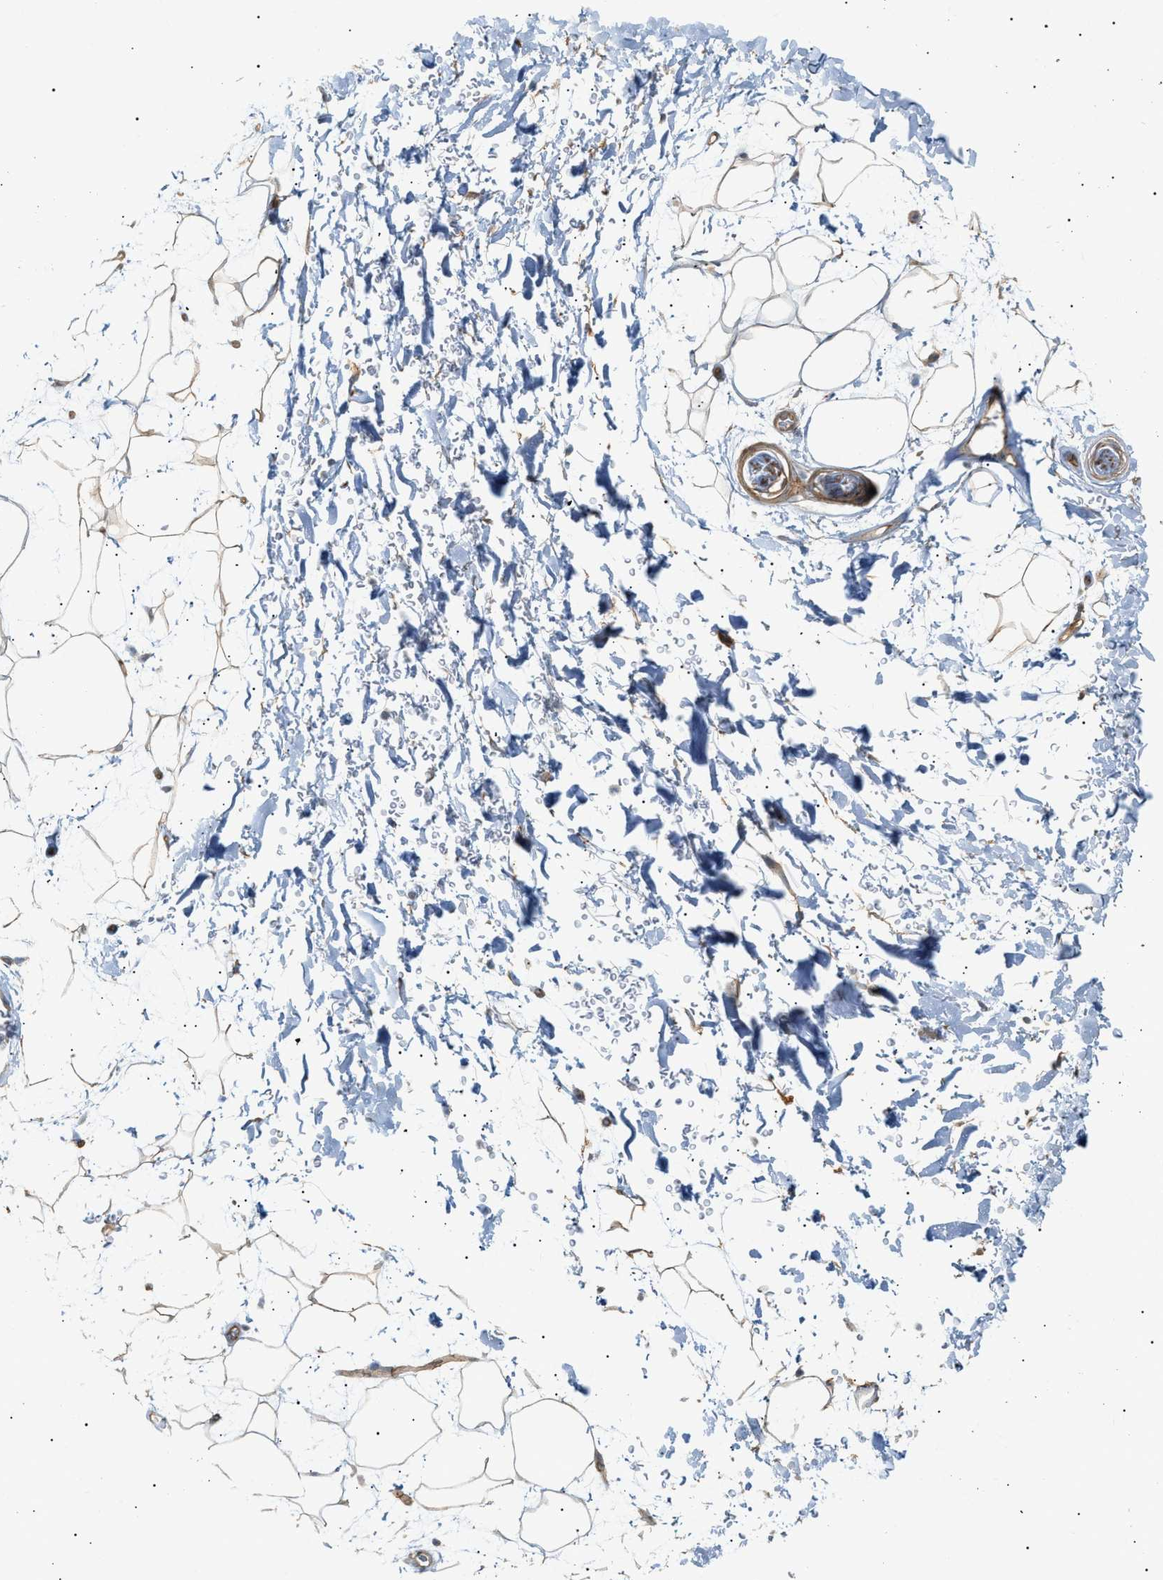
{"staining": {"intensity": "weak", "quantity": ">75%", "location": "cytoplasmic/membranous"}, "tissue": "adipose tissue", "cell_type": "Adipocytes", "image_type": "normal", "snomed": [{"axis": "morphology", "description": "Normal tissue, NOS"}, {"axis": "topography", "description": "Soft tissue"}], "caption": "Immunohistochemical staining of benign human adipose tissue exhibits >75% levels of weak cytoplasmic/membranous protein expression in about >75% of adipocytes.", "gene": "ZFHX2", "patient": {"sex": "male", "age": 72}}